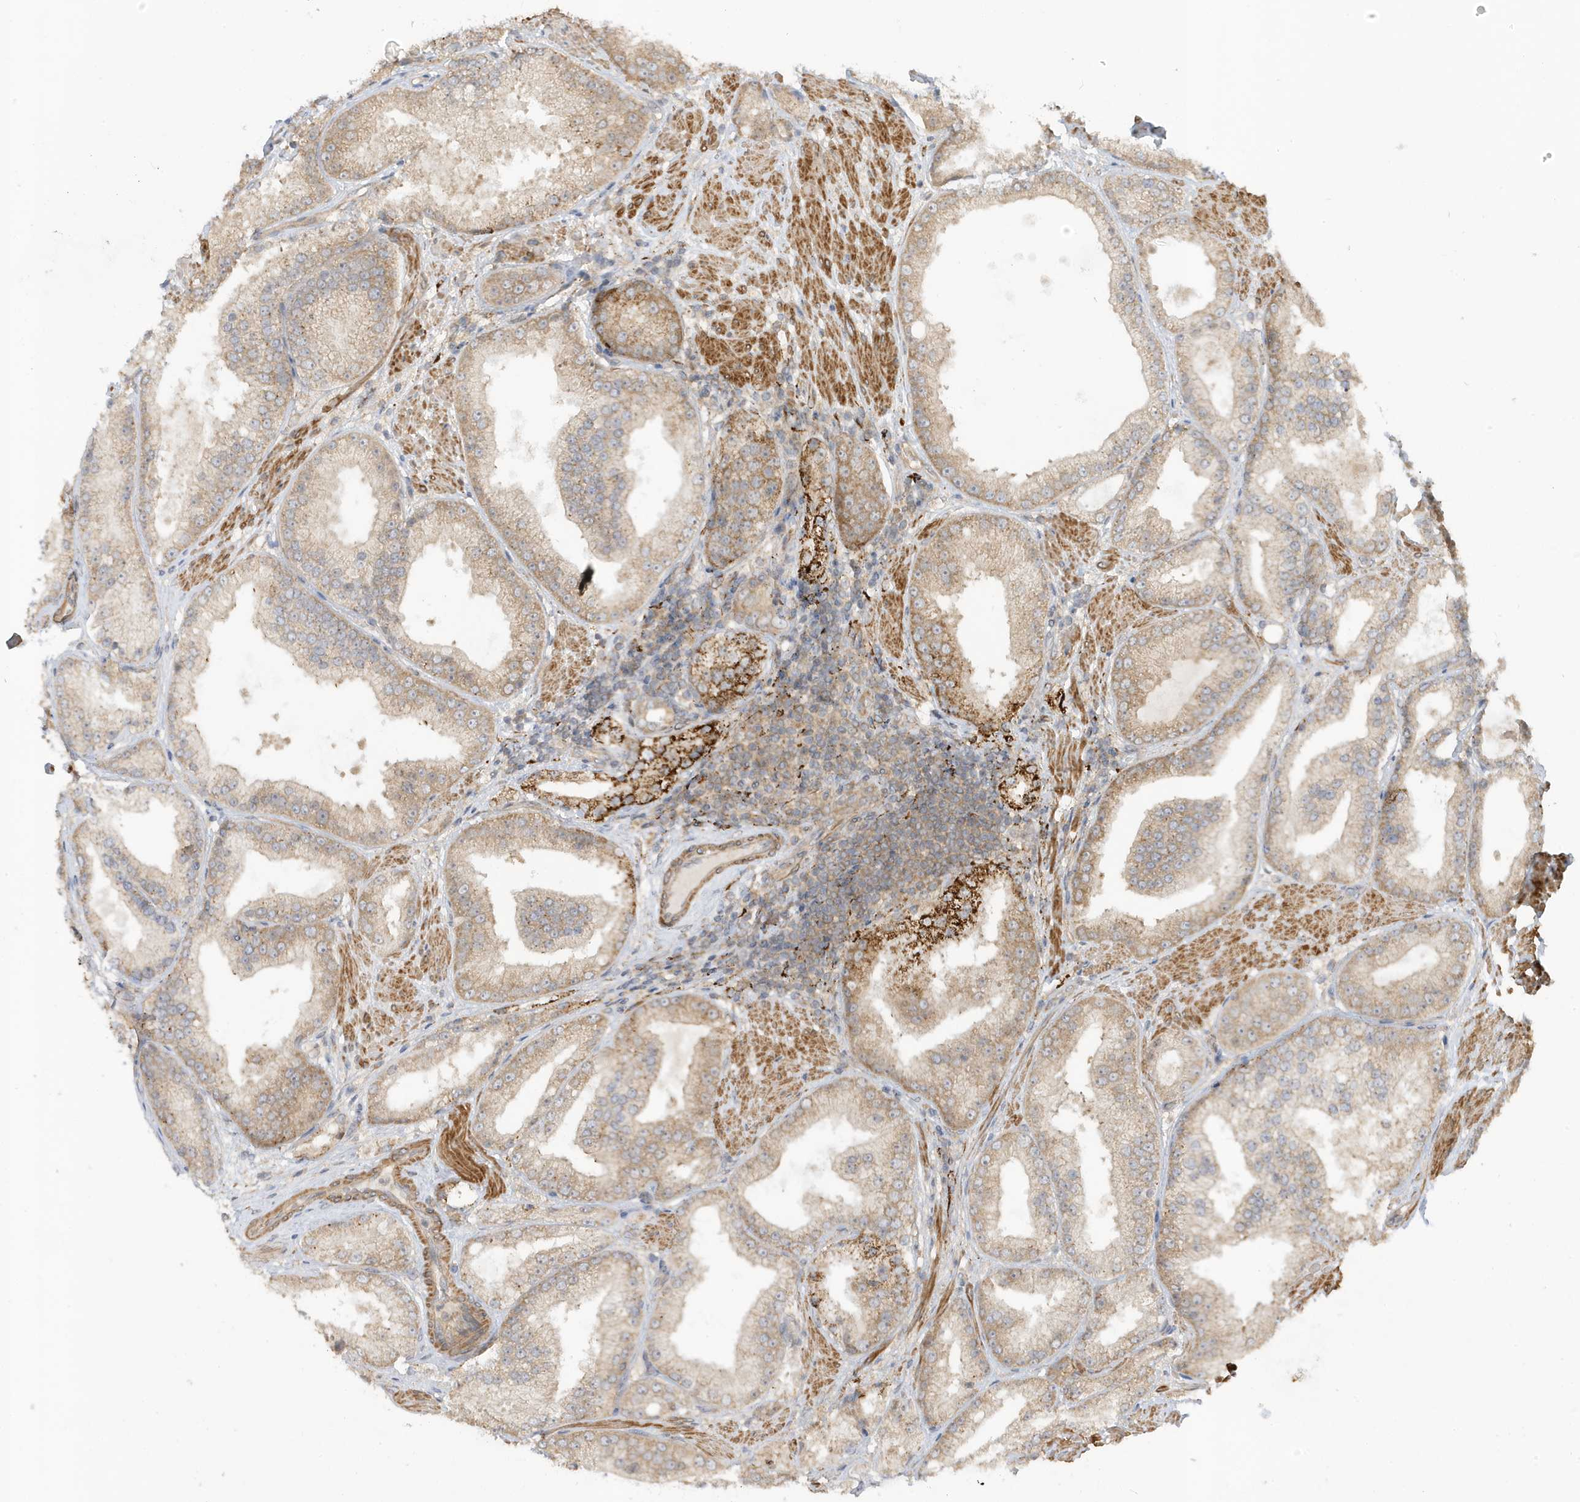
{"staining": {"intensity": "weak", "quantity": ">75%", "location": "cytoplasmic/membranous"}, "tissue": "prostate cancer", "cell_type": "Tumor cells", "image_type": "cancer", "snomed": [{"axis": "morphology", "description": "Adenocarcinoma, Low grade"}, {"axis": "topography", "description": "Prostate"}], "caption": "Prostate low-grade adenocarcinoma stained for a protein (brown) exhibits weak cytoplasmic/membranous positive positivity in approximately >75% of tumor cells.", "gene": "DHX36", "patient": {"sex": "male", "age": 67}}